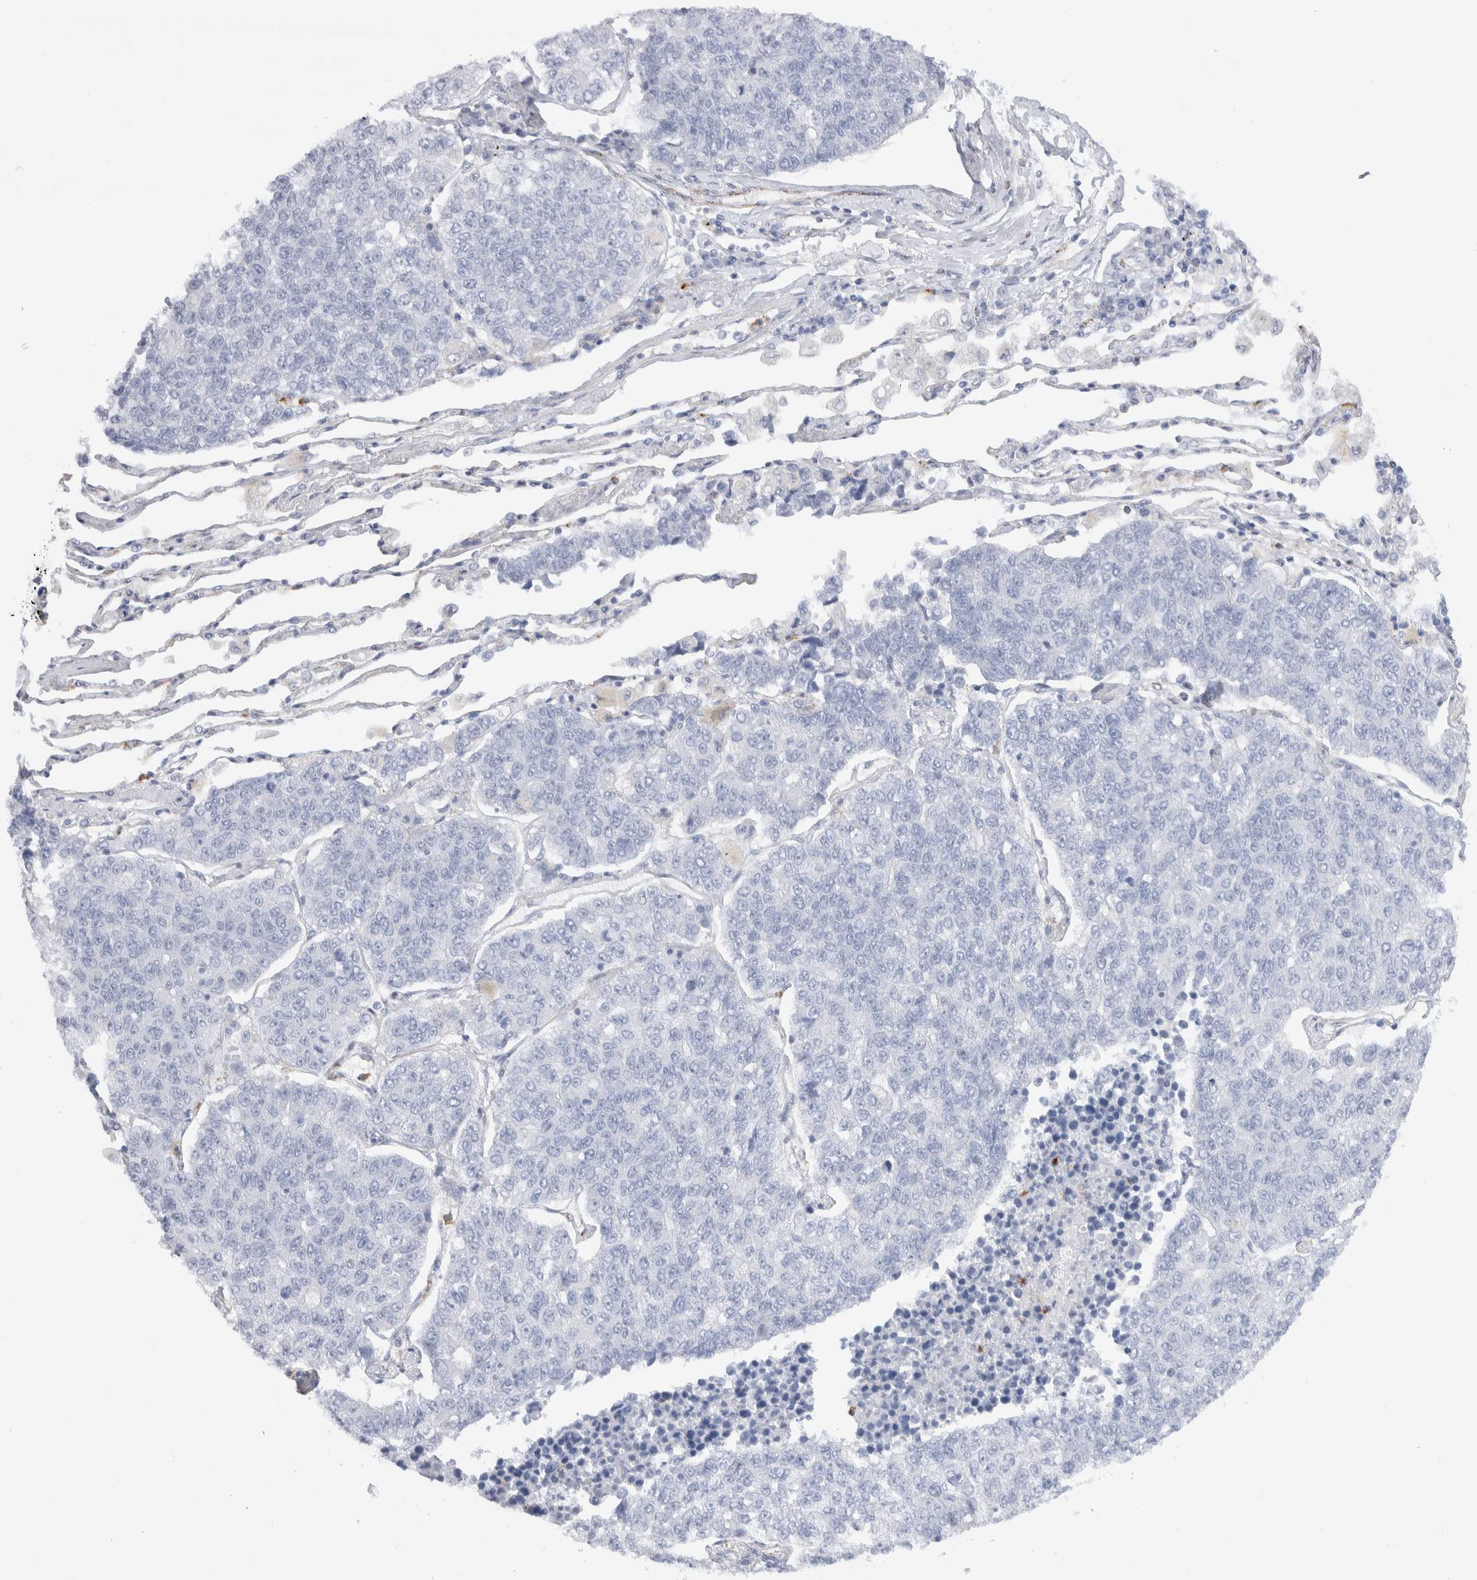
{"staining": {"intensity": "negative", "quantity": "none", "location": "none"}, "tissue": "lung cancer", "cell_type": "Tumor cells", "image_type": "cancer", "snomed": [{"axis": "morphology", "description": "Adenocarcinoma, NOS"}, {"axis": "topography", "description": "Lung"}], "caption": "This micrograph is of adenocarcinoma (lung) stained with immunohistochemistry (IHC) to label a protein in brown with the nuclei are counter-stained blue. There is no expression in tumor cells.", "gene": "SEPTIN4", "patient": {"sex": "male", "age": 49}}